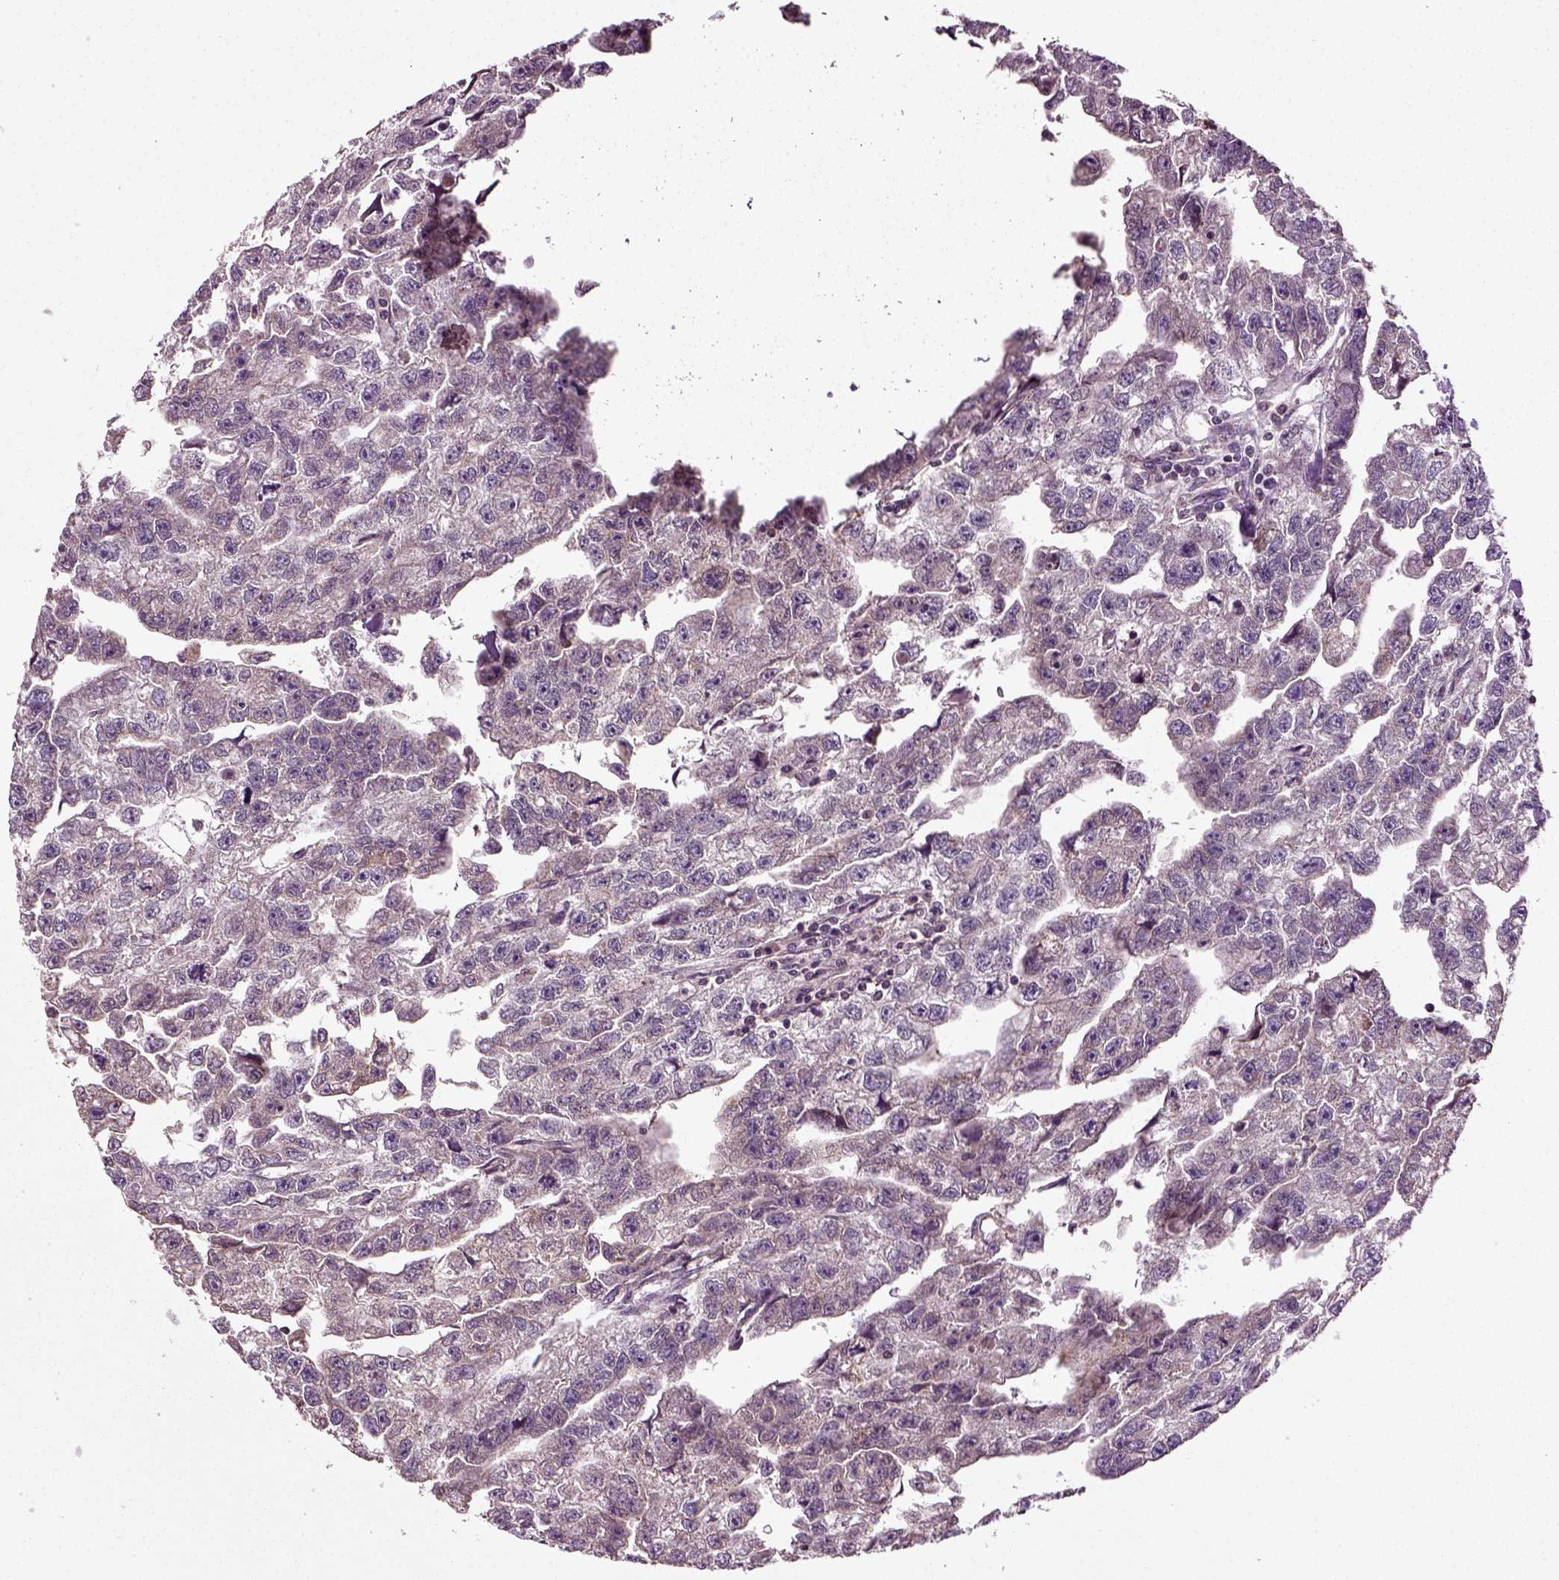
{"staining": {"intensity": "negative", "quantity": "none", "location": "none"}, "tissue": "testis cancer", "cell_type": "Tumor cells", "image_type": "cancer", "snomed": [{"axis": "morphology", "description": "Carcinoma, Embryonal, NOS"}, {"axis": "morphology", "description": "Teratoma, malignant, NOS"}, {"axis": "topography", "description": "Testis"}], "caption": "DAB immunohistochemical staining of human testis embryonal carcinoma exhibits no significant expression in tumor cells. Brightfield microscopy of IHC stained with DAB (3,3'-diaminobenzidine) (brown) and hematoxylin (blue), captured at high magnification.", "gene": "ERV3-1", "patient": {"sex": "male", "age": 44}}